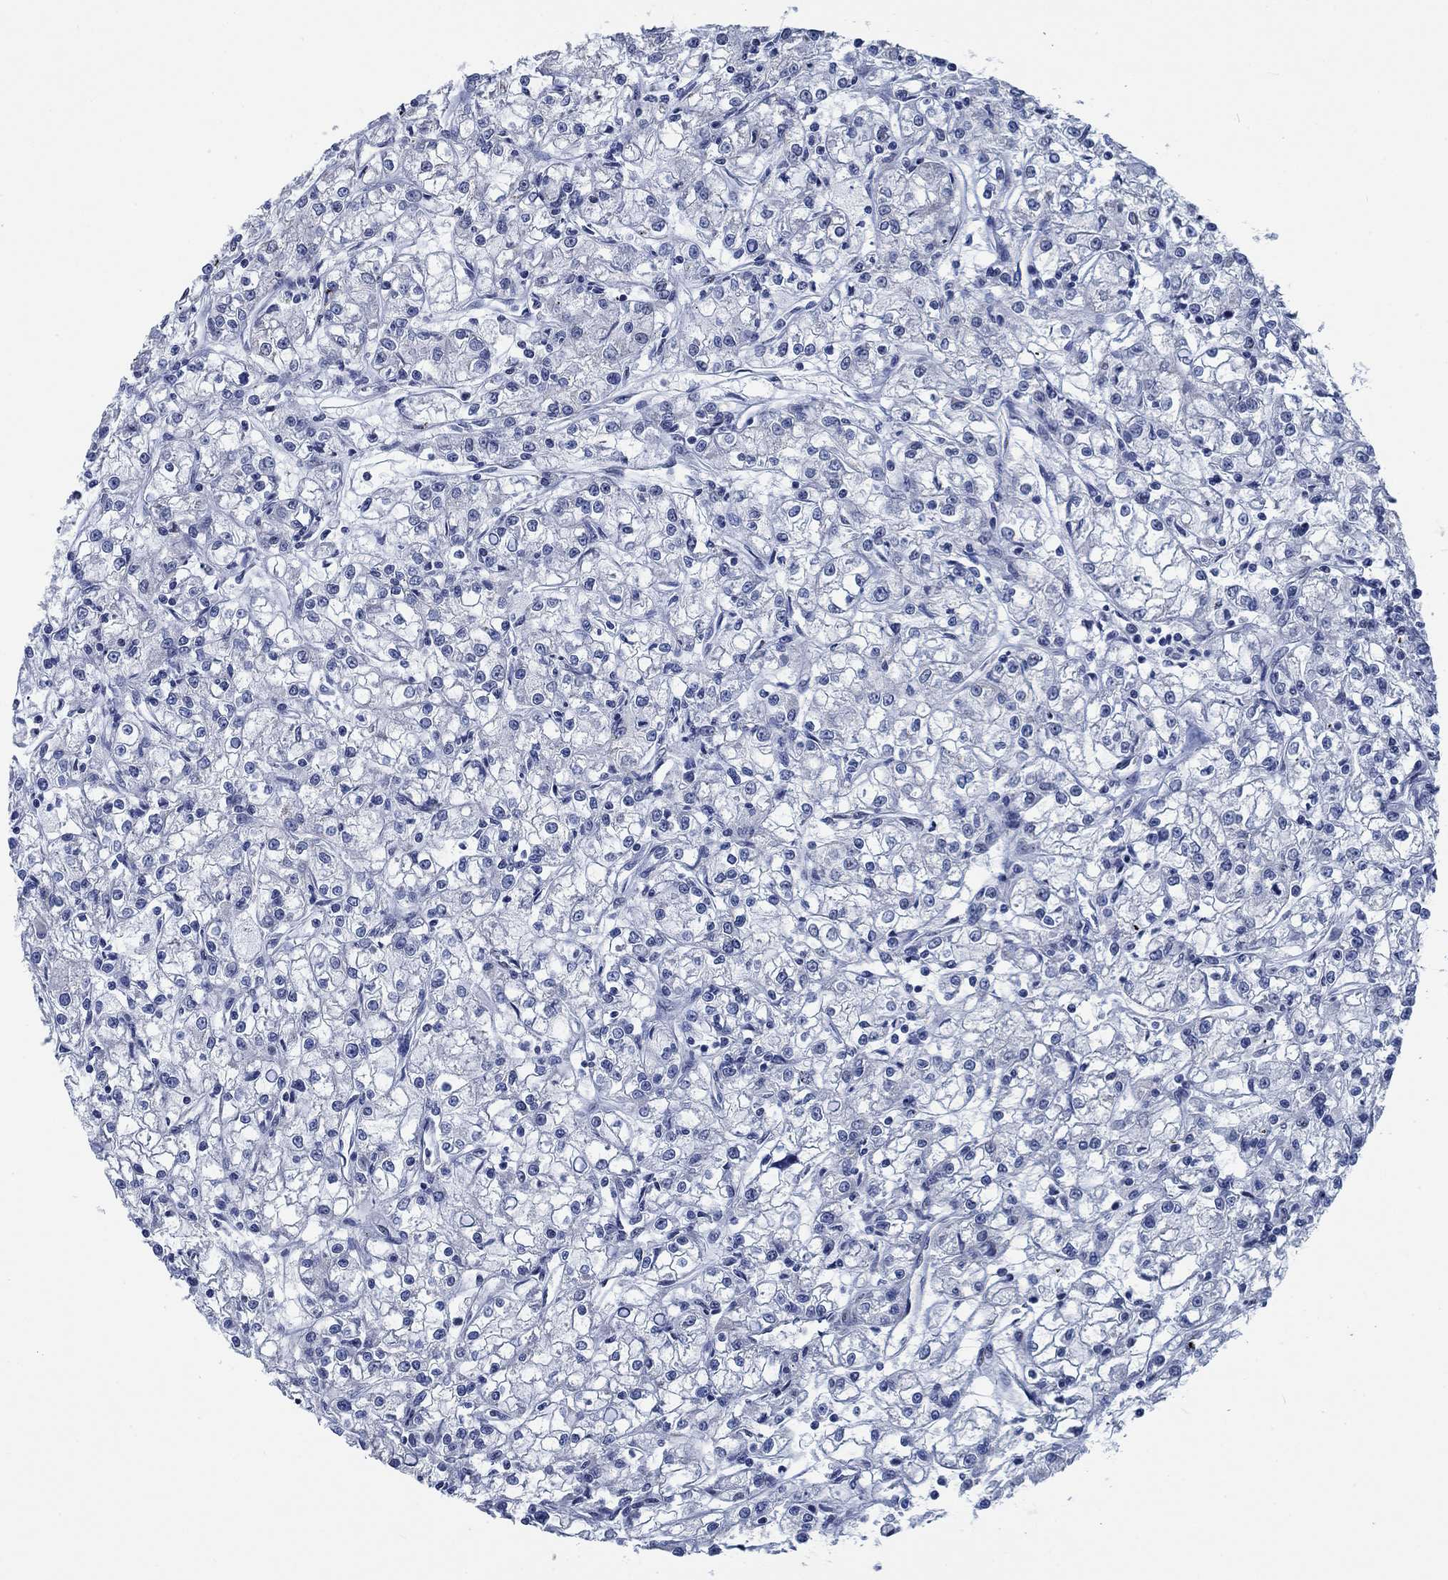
{"staining": {"intensity": "negative", "quantity": "none", "location": "none"}, "tissue": "renal cancer", "cell_type": "Tumor cells", "image_type": "cancer", "snomed": [{"axis": "morphology", "description": "Adenocarcinoma, NOS"}, {"axis": "topography", "description": "Kidney"}], "caption": "Tumor cells show no significant protein expression in renal cancer.", "gene": "OBSCN", "patient": {"sex": "female", "age": 59}}